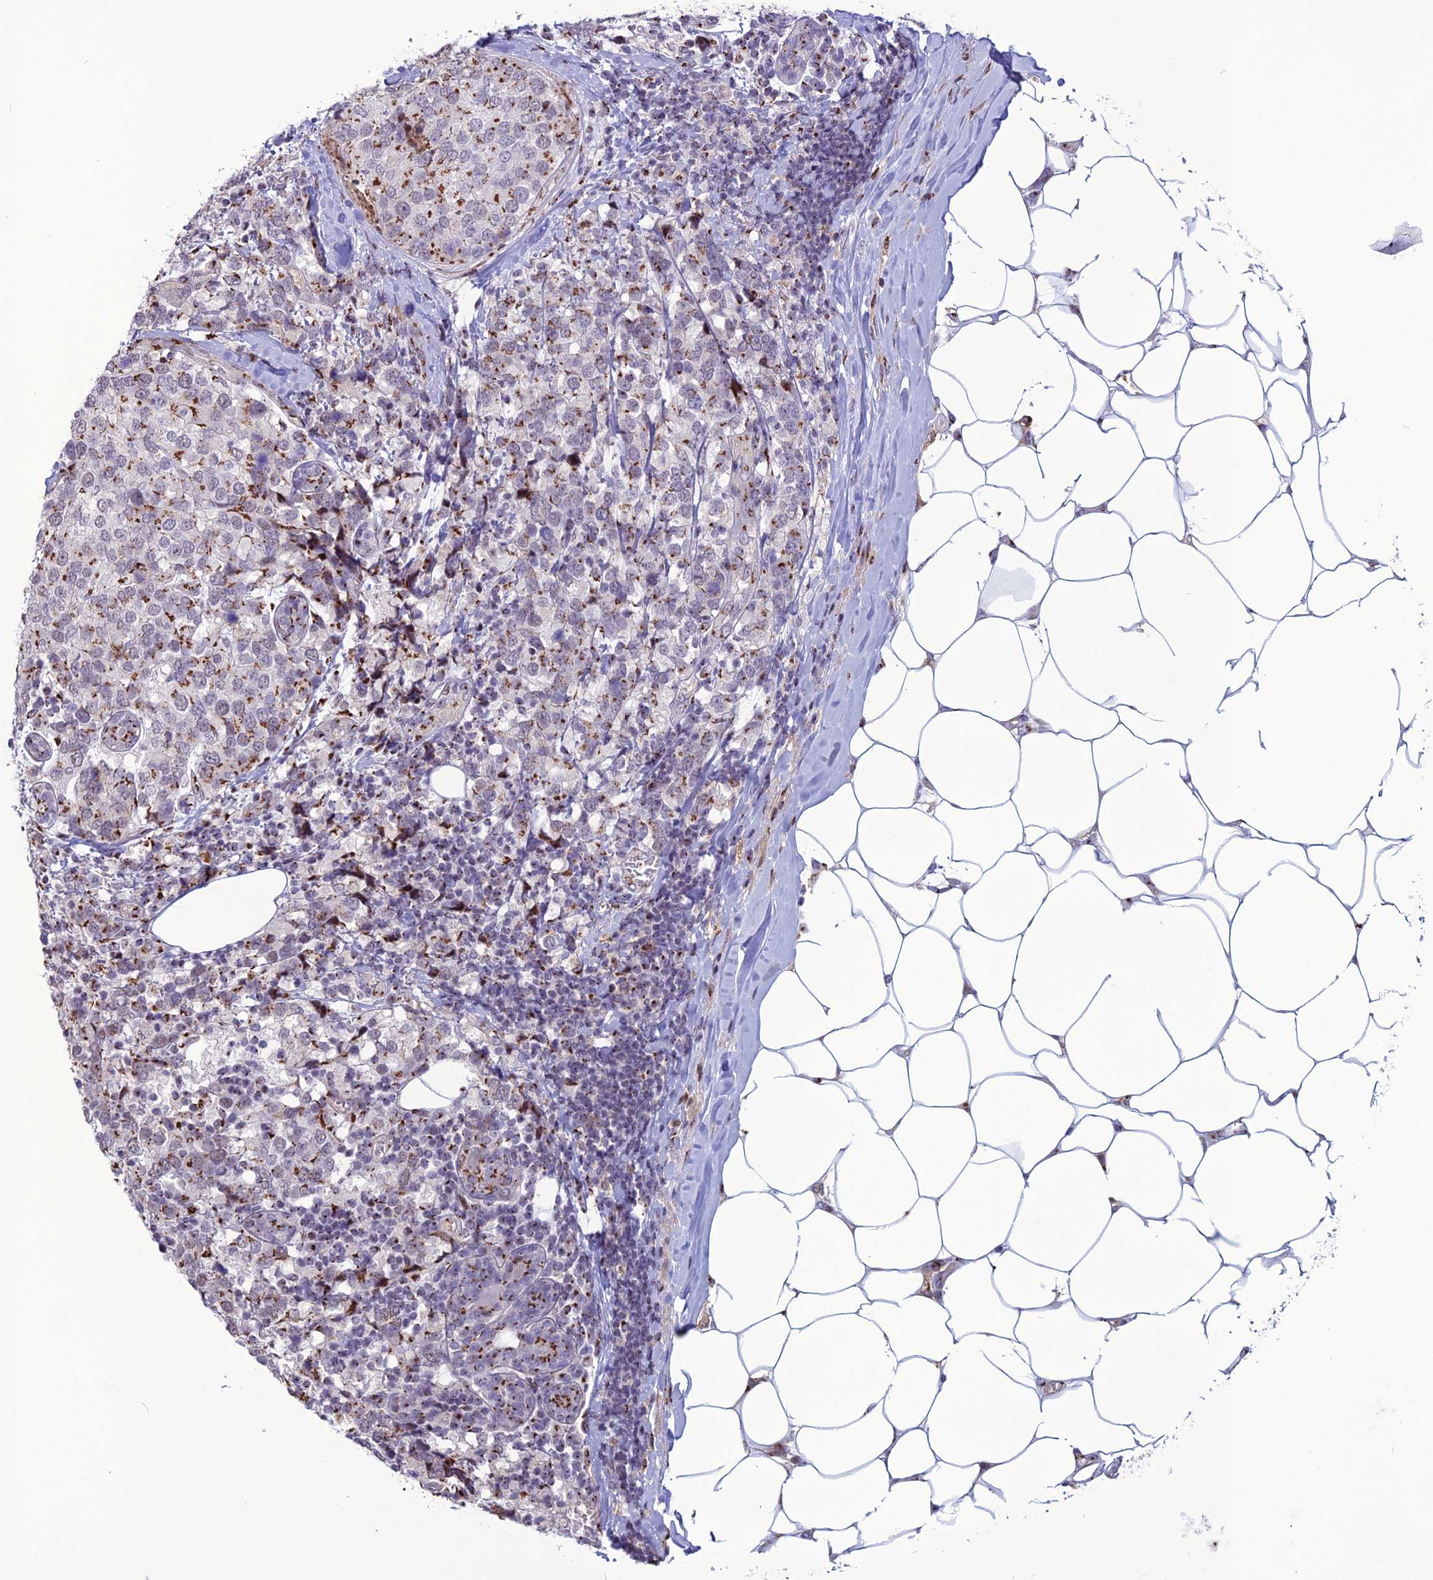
{"staining": {"intensity": "strong", "quantity": "25%-75%", "location": "cytoplasmic/membranous"}, "tissue": "breast cancer", "cell_type": "Tumor cells", "image_type": "cancer", "snomed": [{"axis": "morphology", "description": "Lobular carcinoma"}, {"axis": "topography", "description": "Breast"}], "caption": "Protein expression analysis of human breast cancer reveals strong cytoplasmic/membranous positivity in about 25%-75% of tumor cells.", "gene": "PLEKHA4", "patient": {"sex": "female", "age": 59}}